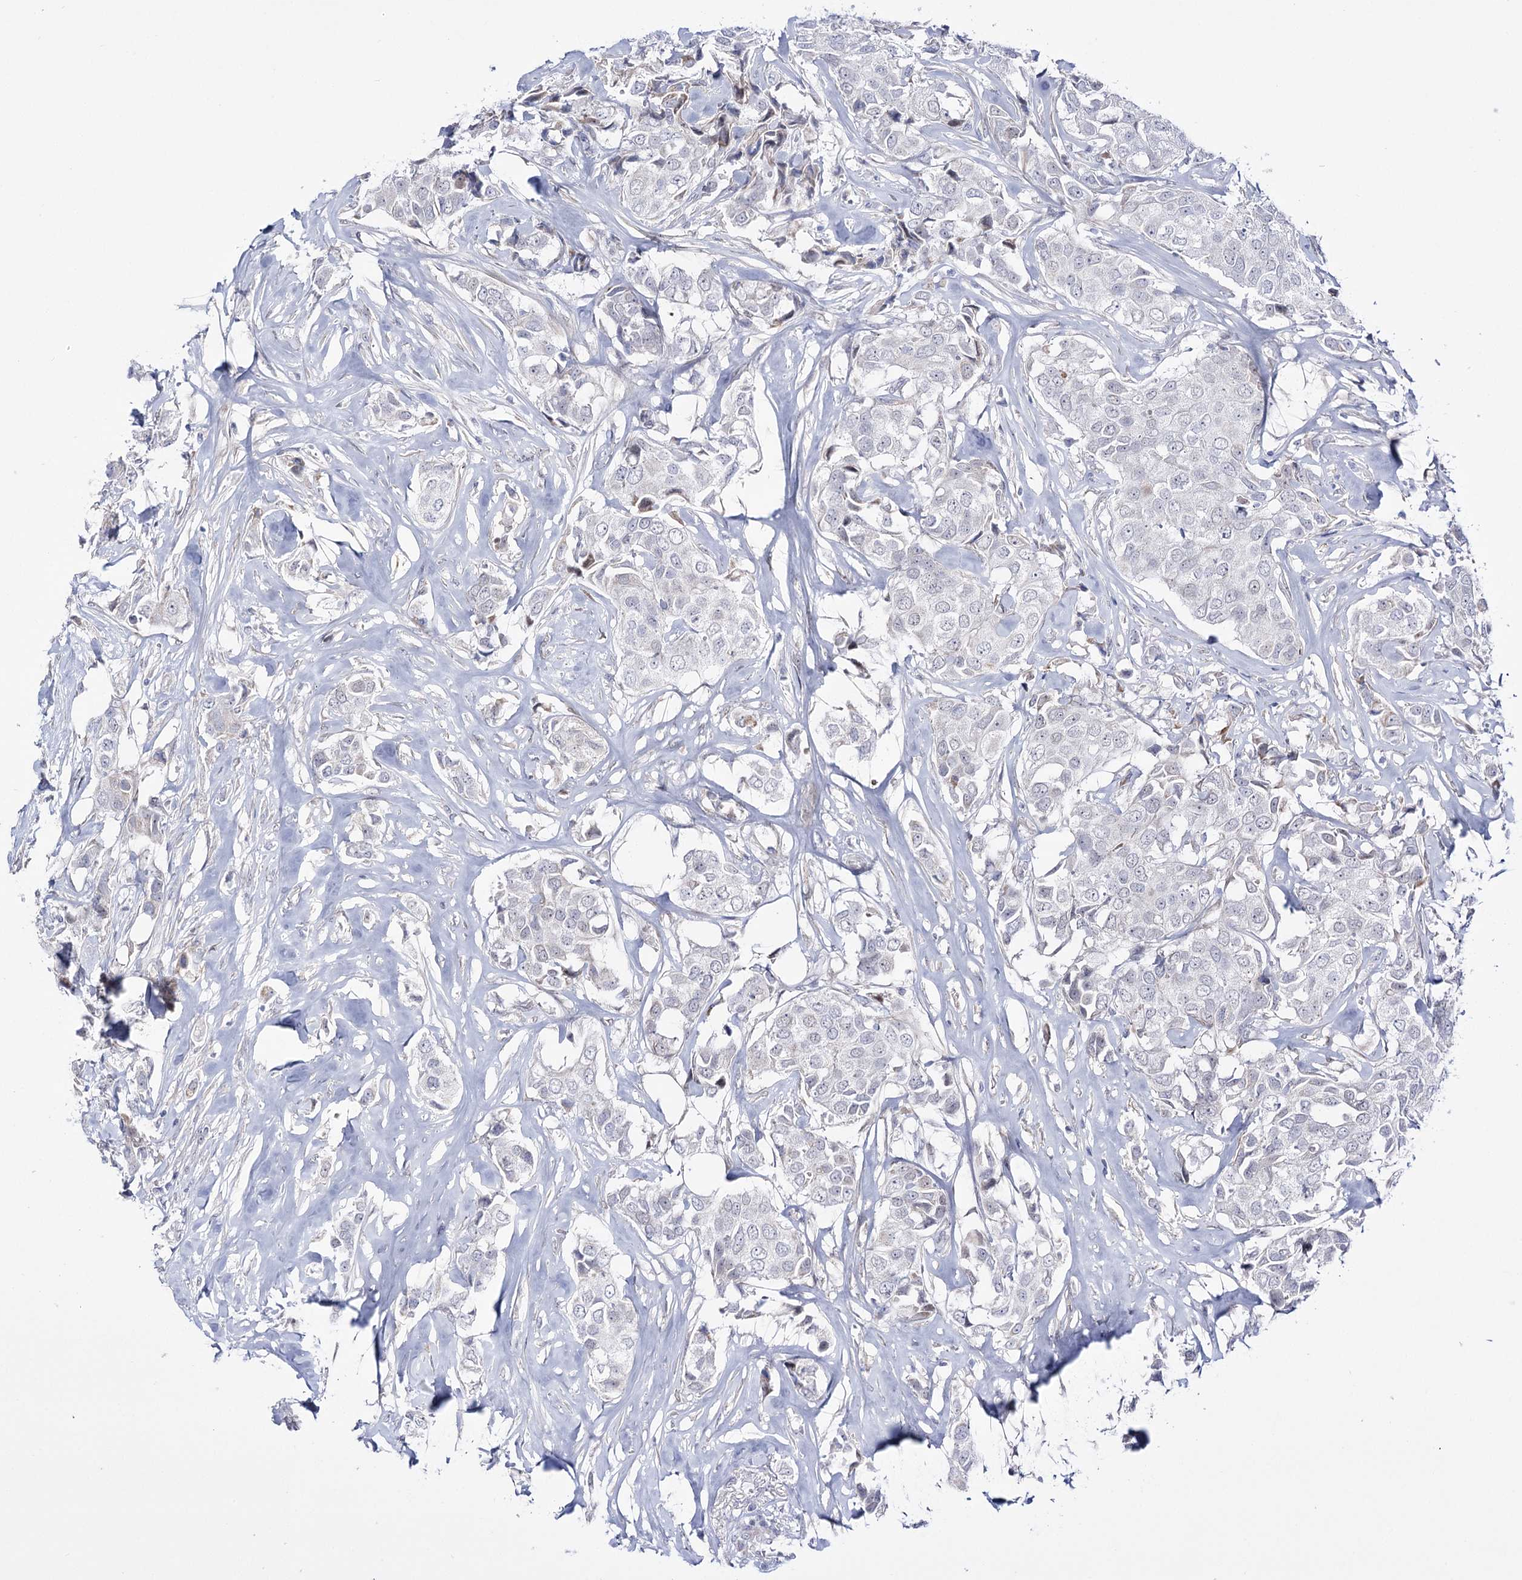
{"staining": {"intensity": "negative", "quantity": "none", "location": "none"}, "tissue": "breast cancer", "cell_type": "Tumor cells", "image_type": "cancer", "snomed": [{"axis": "morphology", "description": "Duct carcinoma"}, {"axis": "topography", "description": "Breast"}], "caption": "DAB (3,3'-diaminobenzidine) immunohistochemical staining of human breast cancer (intraductal carcinoma) demonstrates no significant expression in tumor cells.", "gene": "RBM15B", "patient": {"sex": "female", "age": 80}}